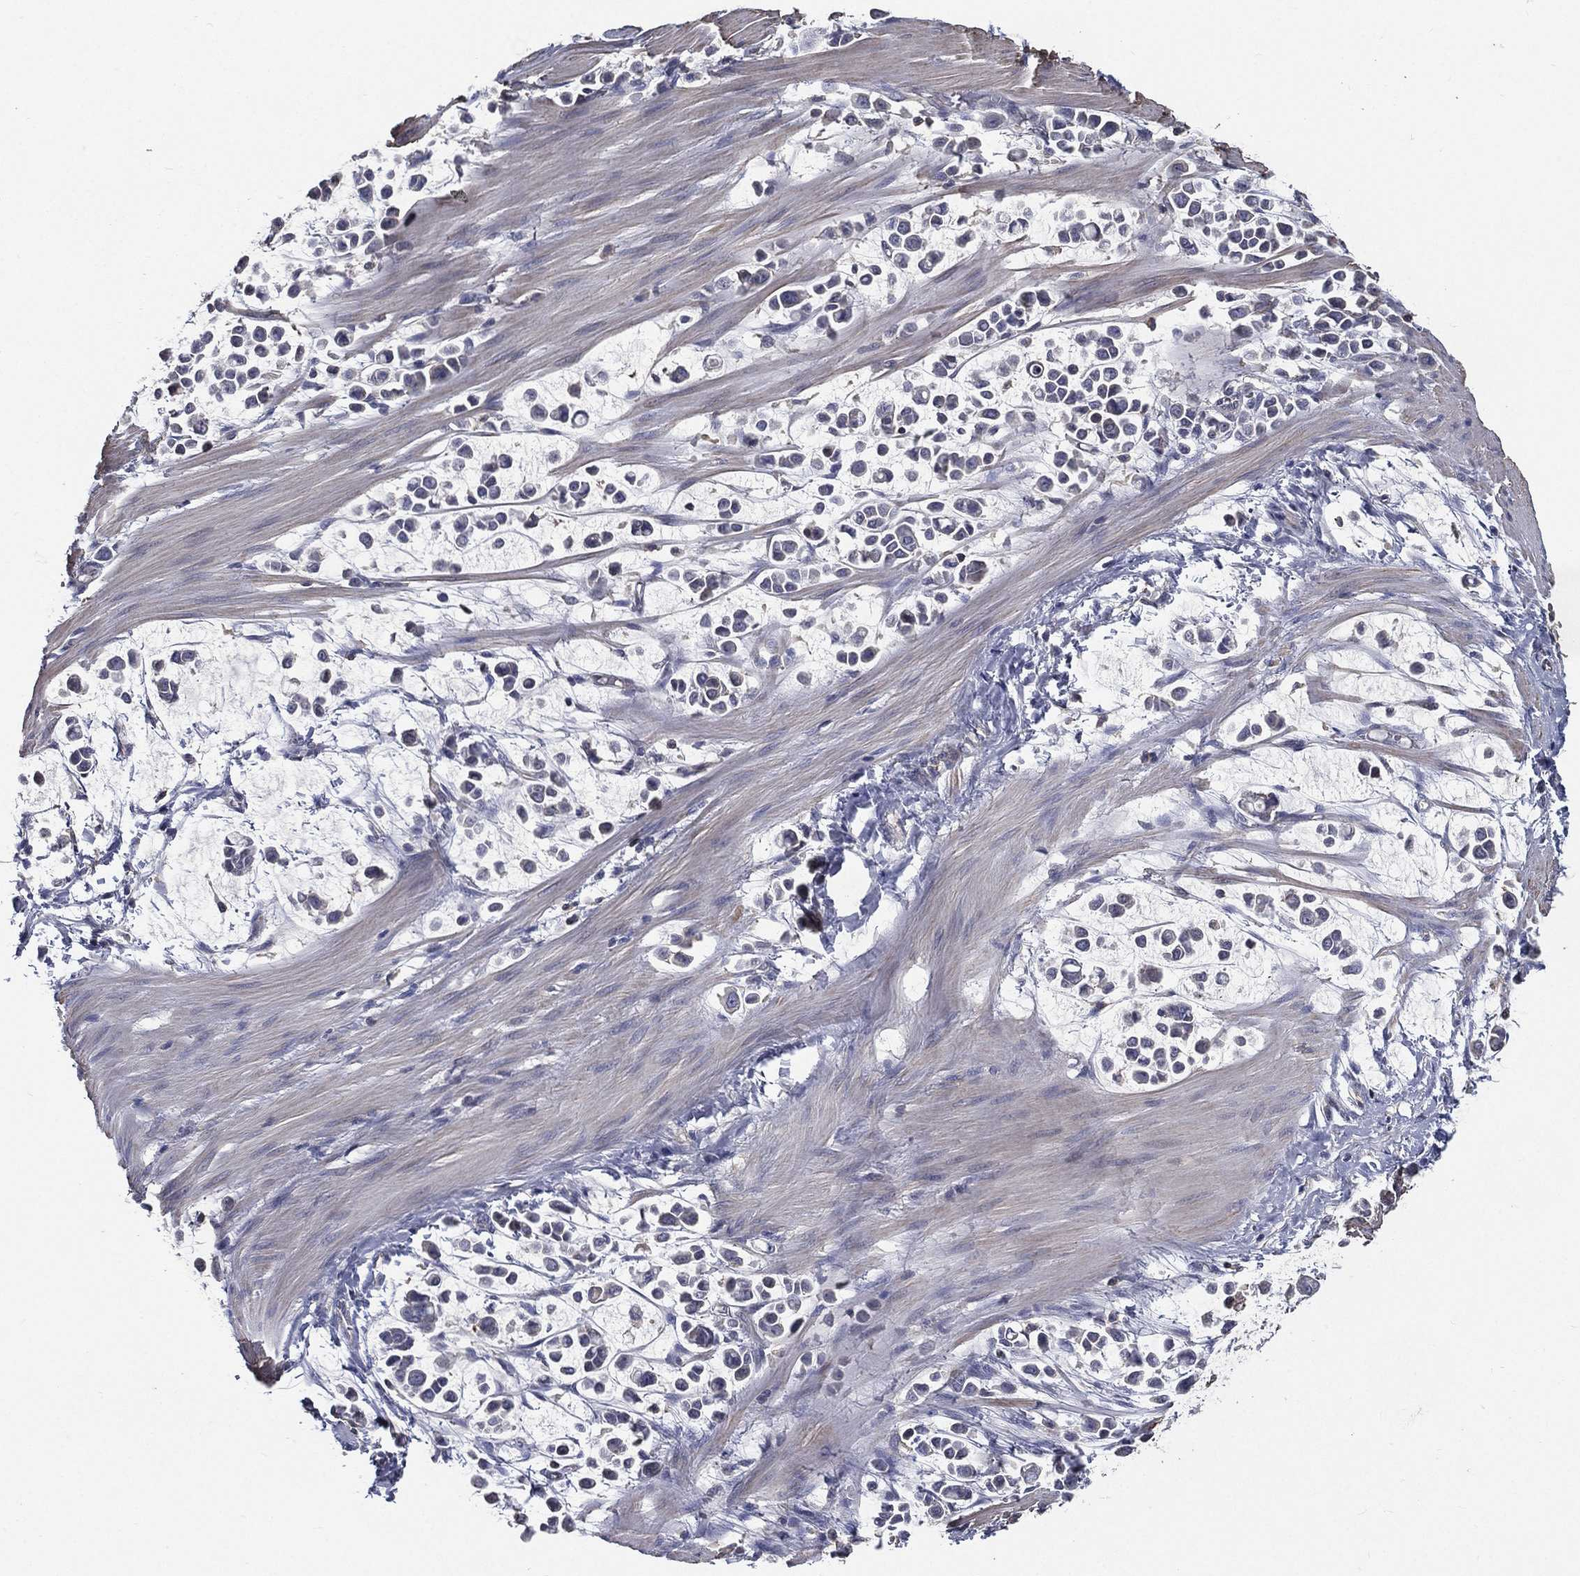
{"staining": {"intensity": "negative", "quantity": "none", "location": "none"}, "tissue": "stomach cancer", "cell_type": "Tumor cells", "image_type": "cancer", "snomed": [{"axis": "morphology", "description": "Adenocarcinoma, NOS"}, {"axis": "topography", "description": "Stomach"}], "caption": "Tumor cells are negative for protein expression in human stomach adenocarcinoma.", "gene": "SERPINB2", "patient": {"sex": "male", "age": 82}}